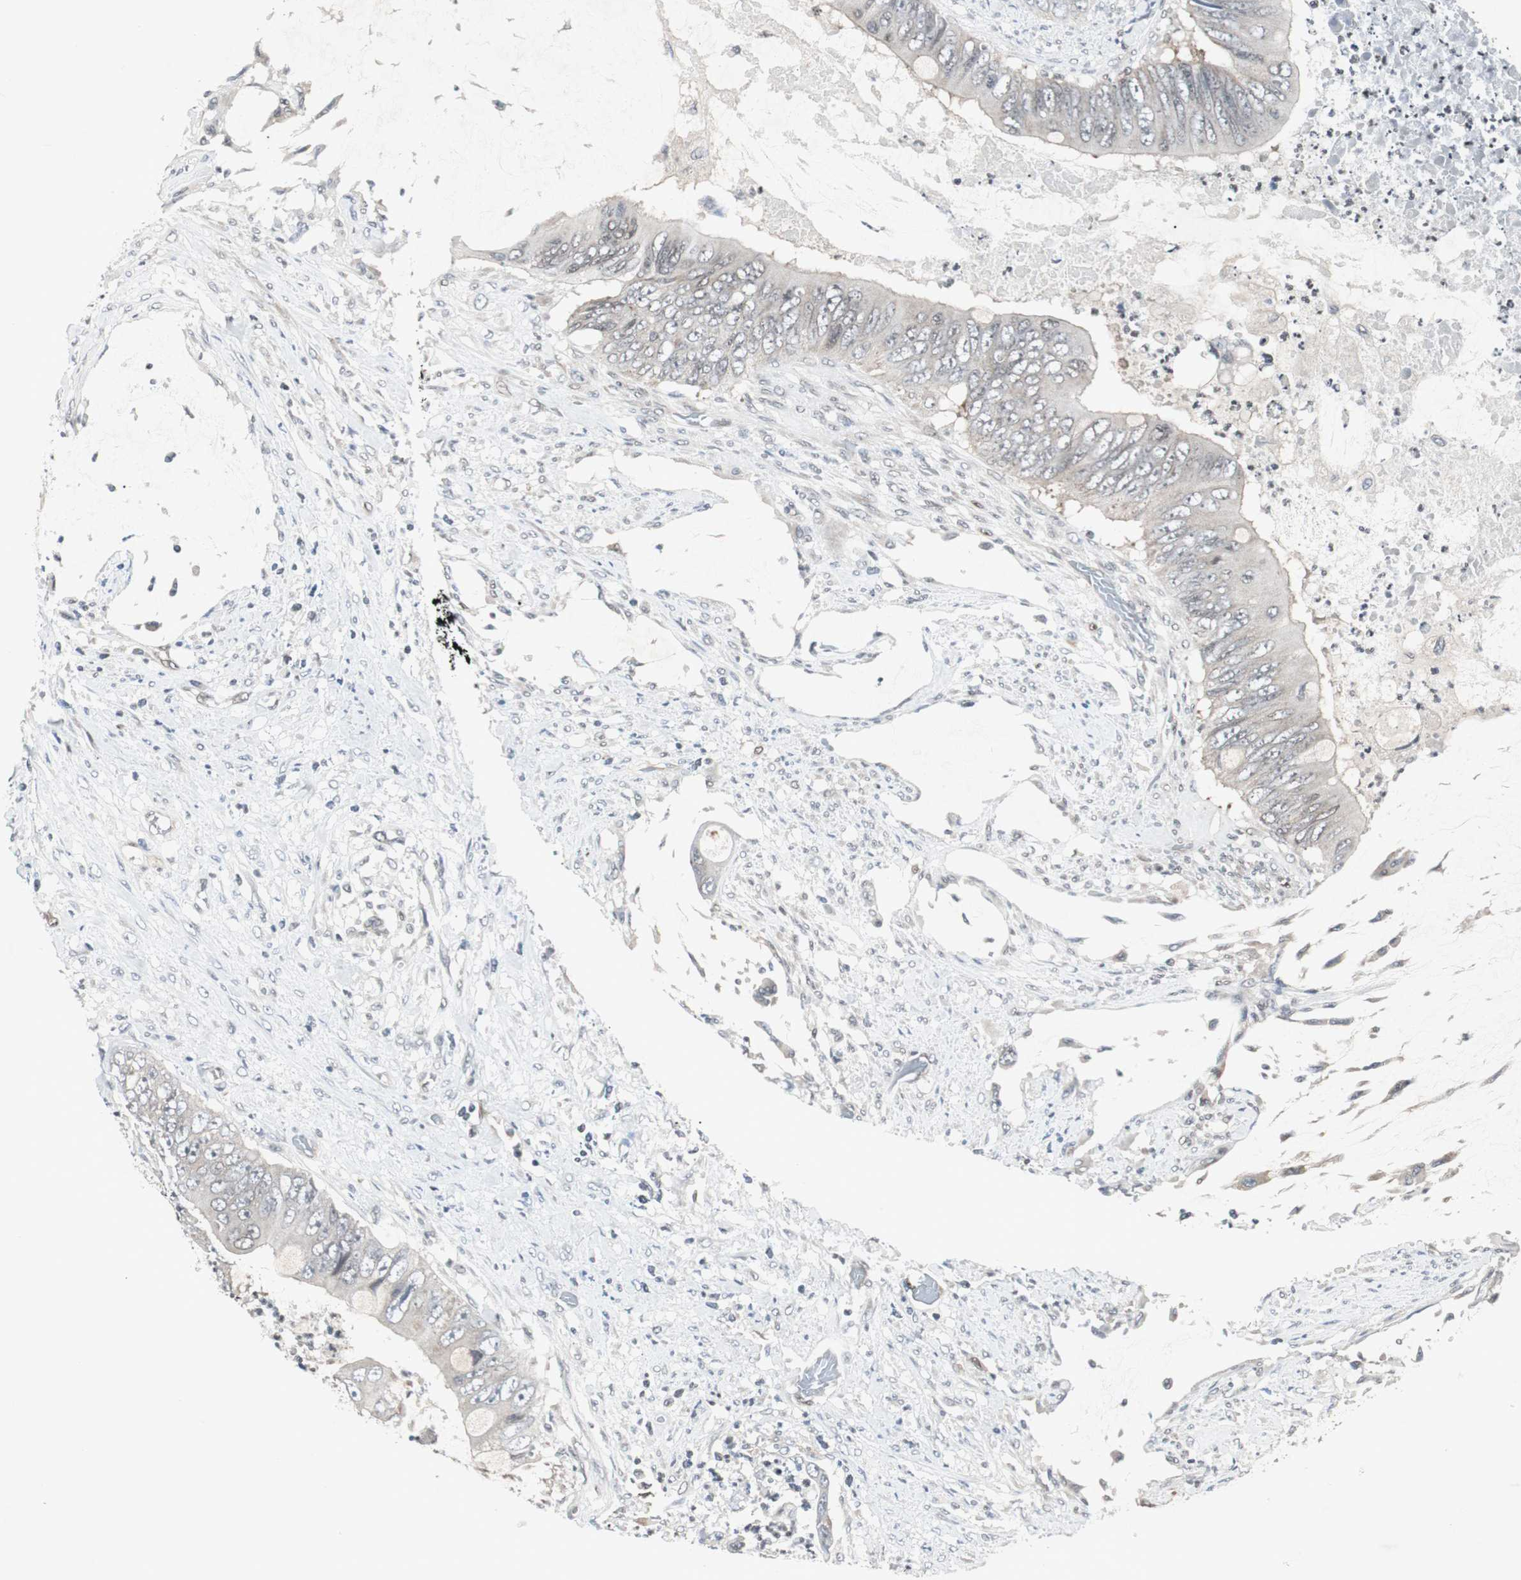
{"staining": {"intensity": "negative", "quantity": "none", "location": "none"}, "tissue": "colorectal cancer", "cell_type": "Tumor cells", "image_type": "cancer", "snomed": [{"axis": "morphology", "description": "Adenocarcinoma, NOS"}, {"axis": "topography", "description": "Rectum"}], "caption": "DAB immunohistochemical staining of colorectal cancer (adenocarcinoma) reveals no significant expression in tumor cells.", "gene": "SMAD1", "patient": {"sex": "female", "age": 77}}